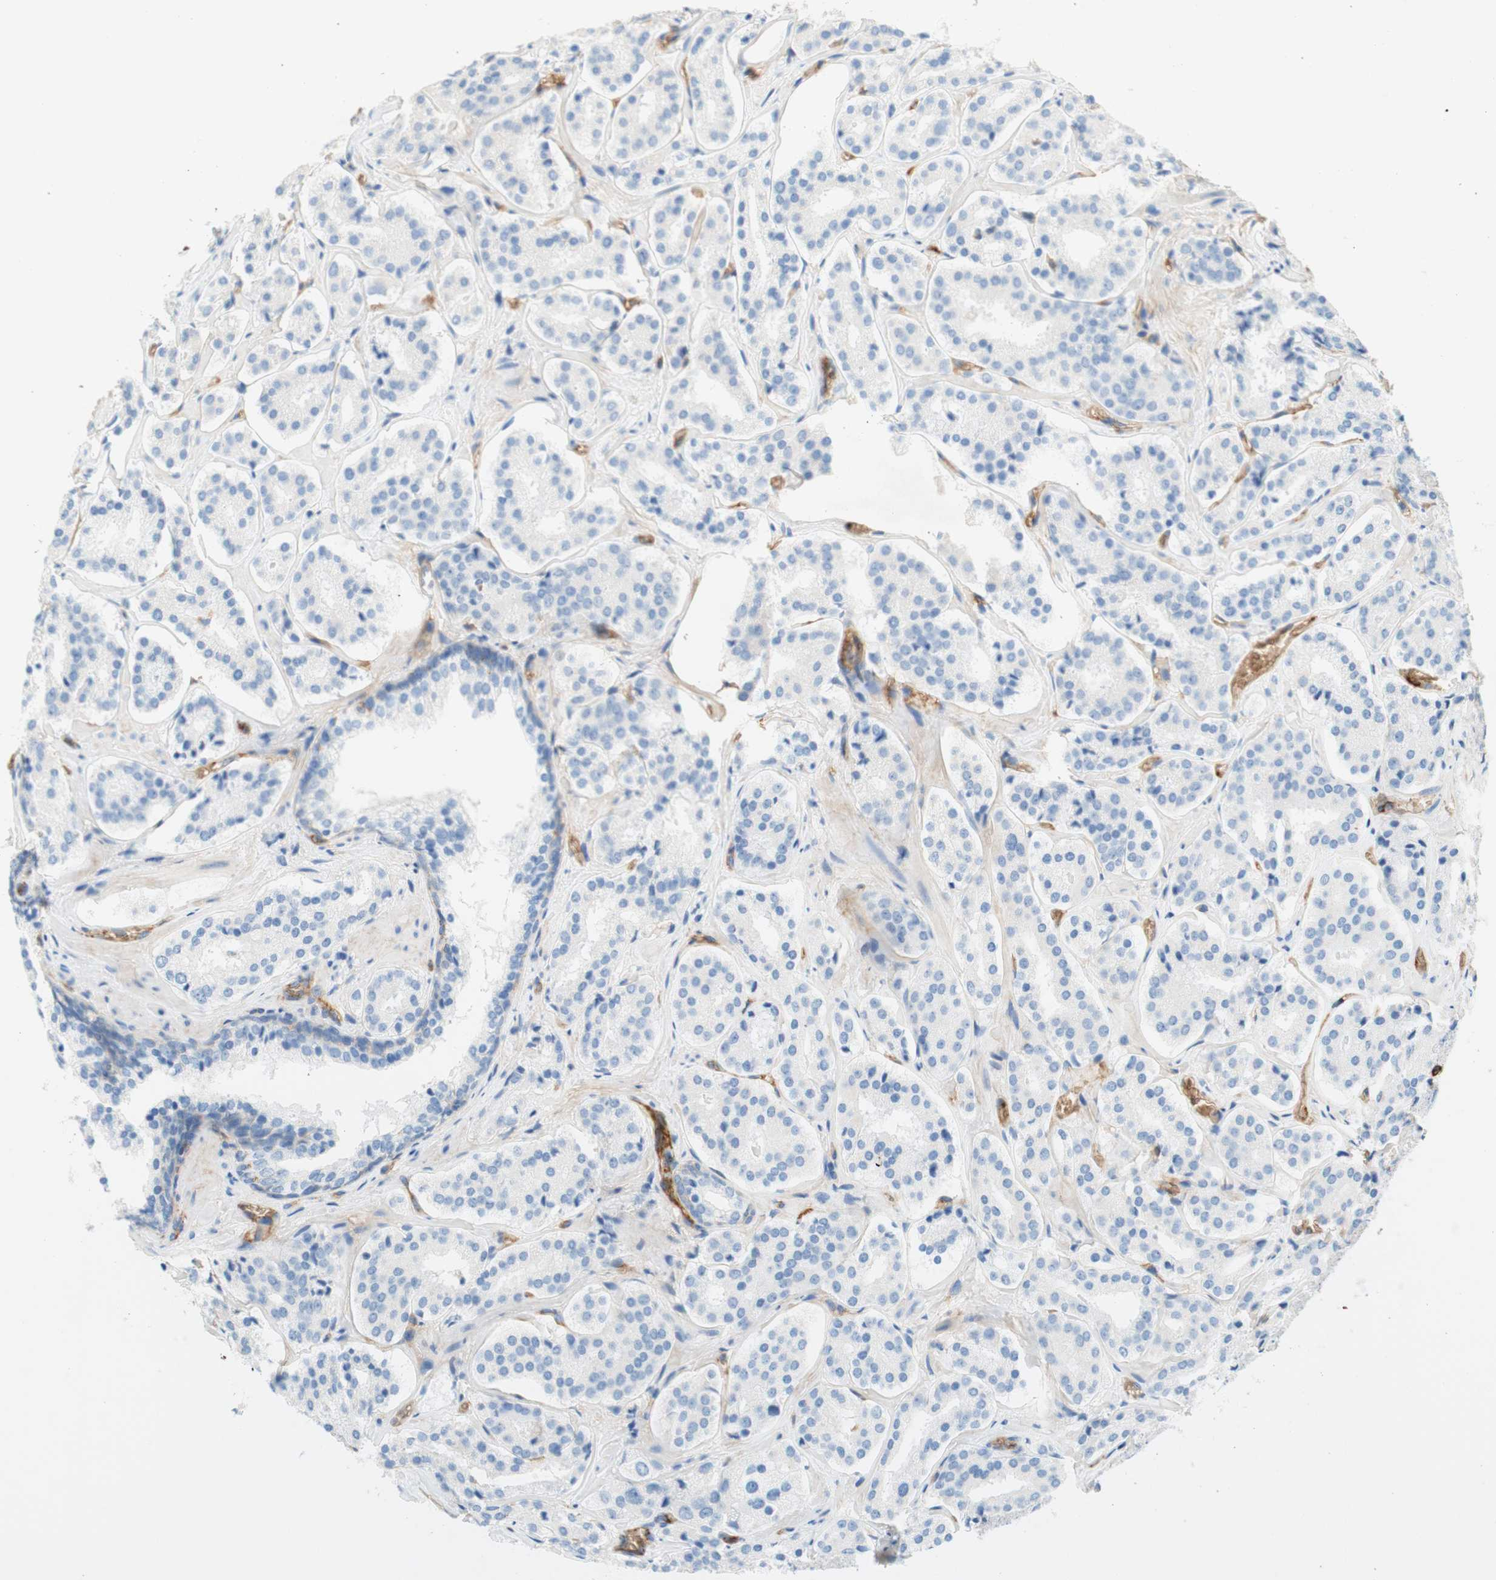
{"staining": {"intensity": "negative", "quantity": "none", "location": "none"}, "tissue": "prostate cancer", "cell_type": "Tumor cells", "image_type": "cancer", "snomed": [{"axis": "morphology", "description": "Adenocarcinoma, High grade"}, {"axis": "topography", "description": "Prostate"}], "caption": "Tumor cells show no significant staining in high-grade adenocarcinoma (prostate).", "gene": "STOM", "patient": {"sex": "male", "age": 60}}